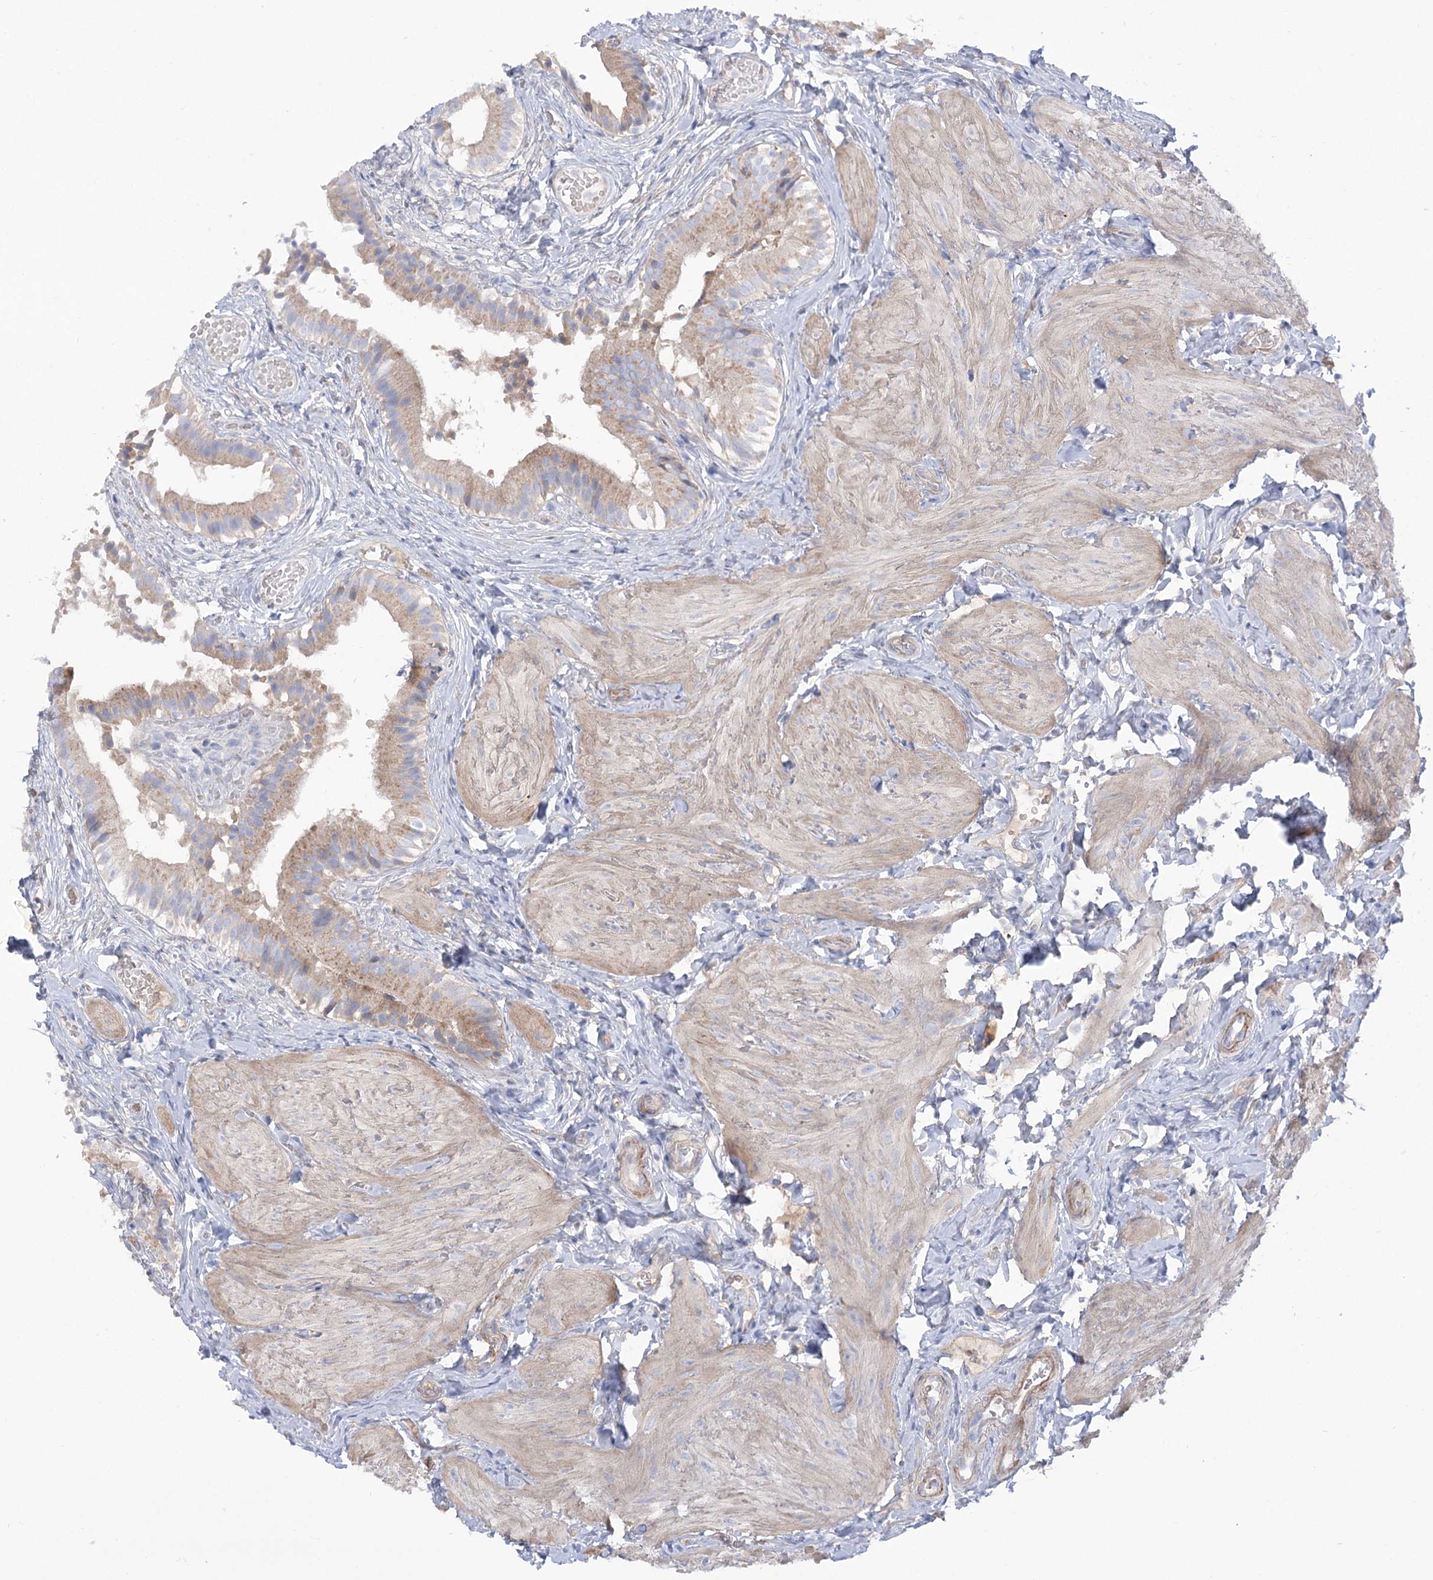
{"staining": {"intensity": "weak", "quantity": ">75%", "location": "cytoplasmic/membranous"}, "tissue": "gallbladder", "cell_type": "Glandular cells", "image_type": "normal", "snomed": [{"axis": "morphology", "description": "Normal tissue, NOS"}, {"axis": "topography", "description": "Gallbladder"}], "caption": "Glandular cells exhibit weak cytoplasmic/membranous expression in approximately >75% of cells in normal gallbladder.", "gene": "GBF1", "patient": {"sex": "female", "age": 47}}